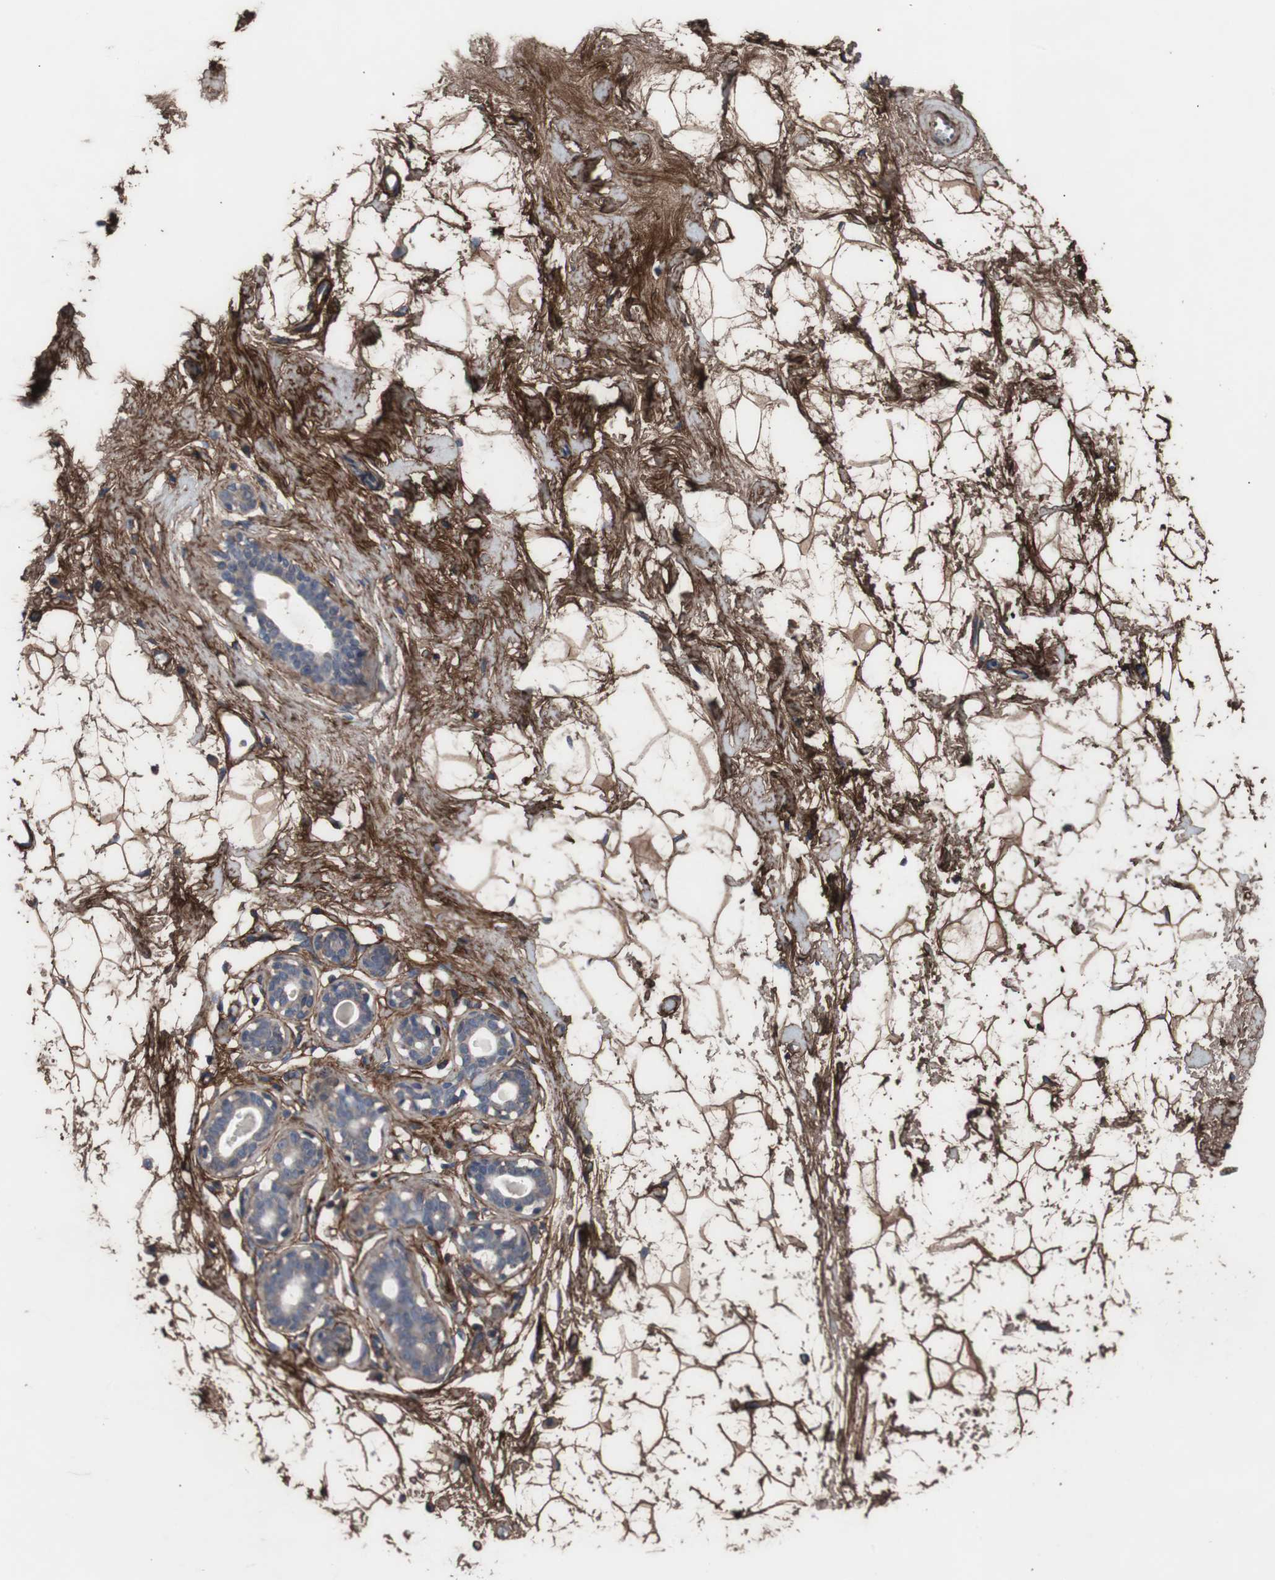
{"staining": {"intensity": "strong", "quantity": ">75%", "location": "cytoplasmic/membranous"}, "tissue": "breast", "cell_type": "Adipocytes", "image_type": "normal", "snomed": [{"axis": "morphology", "description": "Normal tissue, NOS"}, {"axis": "topography", "description": "Breast"}], "caption": "This is a photomicrograph of IHC staining of unremarkable breast, which shows strong staining in the cytoplasmic/membranous of adipocytes.", "gene": "COL6A2", "patient": {"sex": "female", "age": 23}}